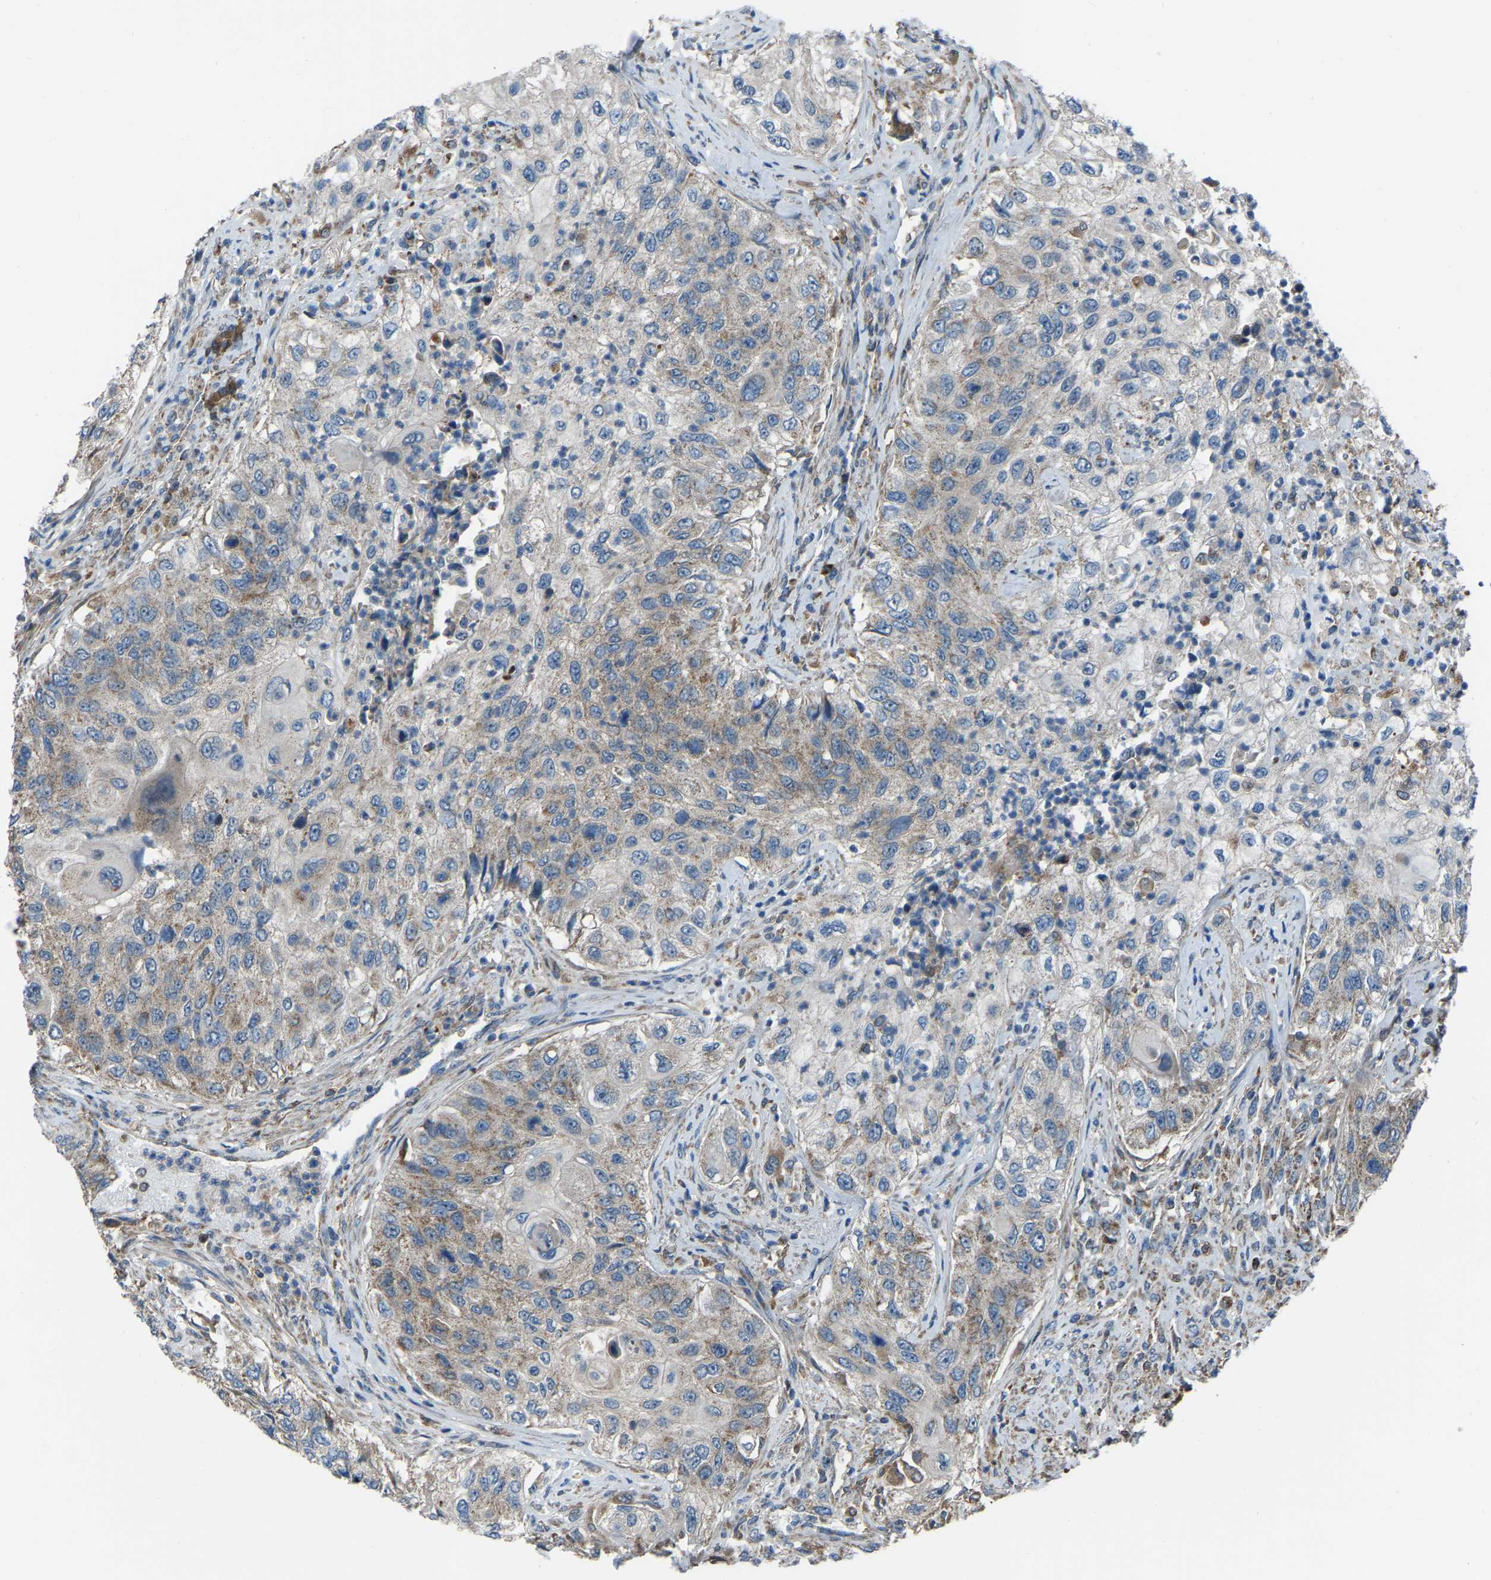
{"staining": {"intensity": "weak", "quantity": "<25%", "location": "cytoplasmic/membranous"}, "tissue": "urothelial cancer", "cell_type": "Tumor cells", "image_type": "cancer", "snomed": [{"axis": "morphology", "description": "Urothelial carcinoma, High grade"}, {"axis": "topography", "description": "Urinary bladder"}], "caption": "Protein analysis of urothelial carcinoma (high-grade) reveals no significant staining in tumor cells.", "gene": "AKR1A1", "patient": {"sex": "female", "age": 60}}